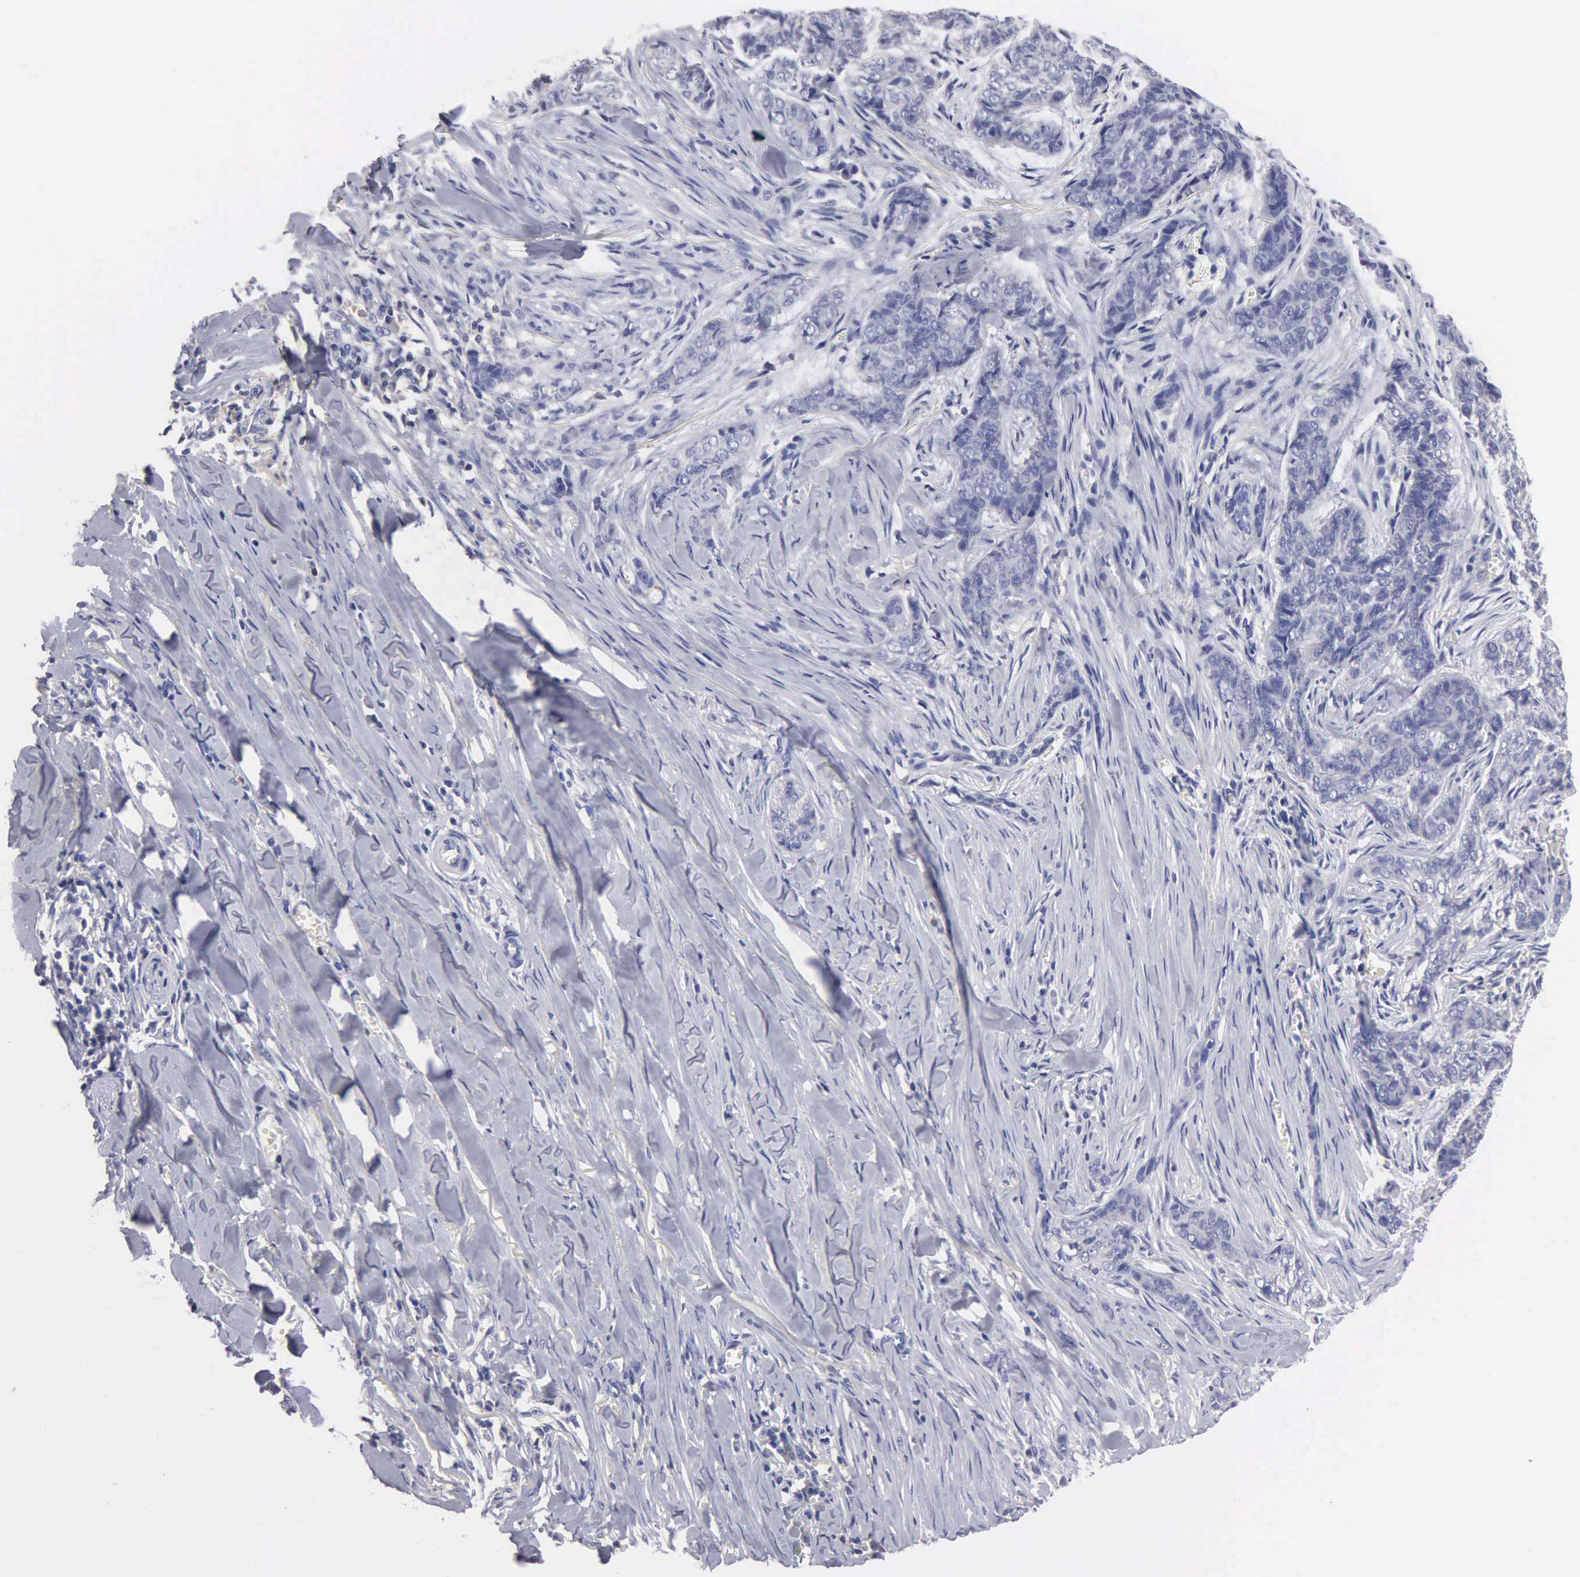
{"staining": {"intensity": "negative", "quantity": "none", "location": "none"}, "tissue": "skin cancer", "cell_type": "Tumor cells", "image_type": "cancer", "snomed": [{"axis": "morphology", "description": "Normal tissue, NOS"}, {"axis": "morphology", "description": "Basal cell carcinoma"}, {"axis": "topography", "description": "Skin"}], "caption": "A histopathology image of human skin basal cell carcinoma is negative for staining in tumor cells.", "gene": "G6PD", "patient": {"sex": "female", "age": 65}}